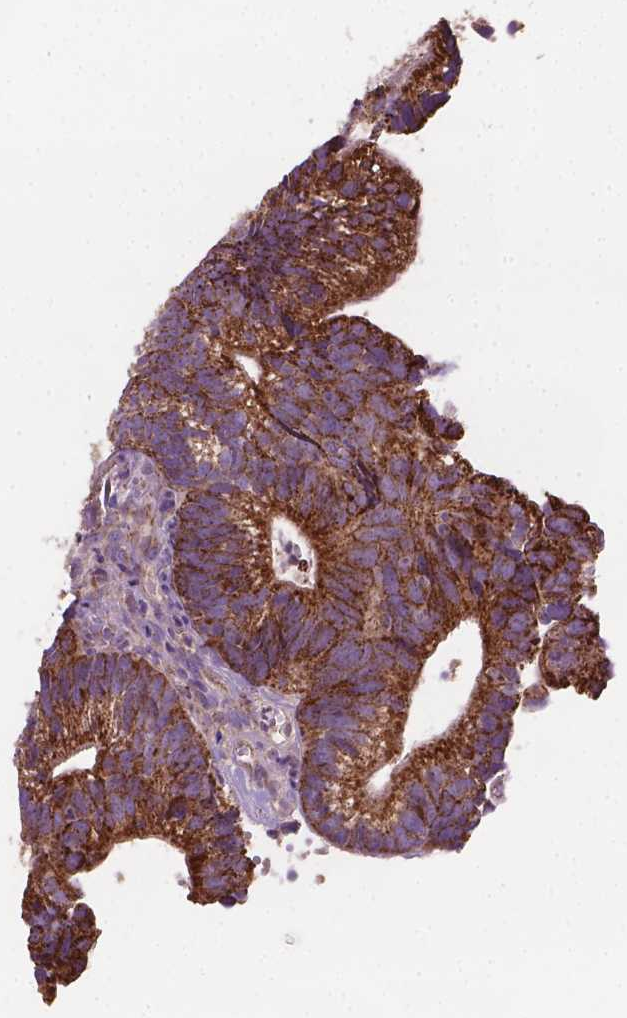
{"staining": {"intensity": "strong", "quantity": ">75%", "location": "cytoplasmic/membranous"}, "tissue": "head and neck cancer", "cell_type": "Tumor cells", "image_type": "cancer", "snomed": [{"axis": "morphology", "description": "Adenocarcinoma, NOS"}, {"axis": "topography", "description": "Head-Neck"}], "caption": "Head and neck cancer stained for a protein (brown) exhibits strong cytoplasmic/membranous positive staining in about >75% of tumor cells.", "gene": "PIBF1", "patient": {"sex": "male", "age": 62}}